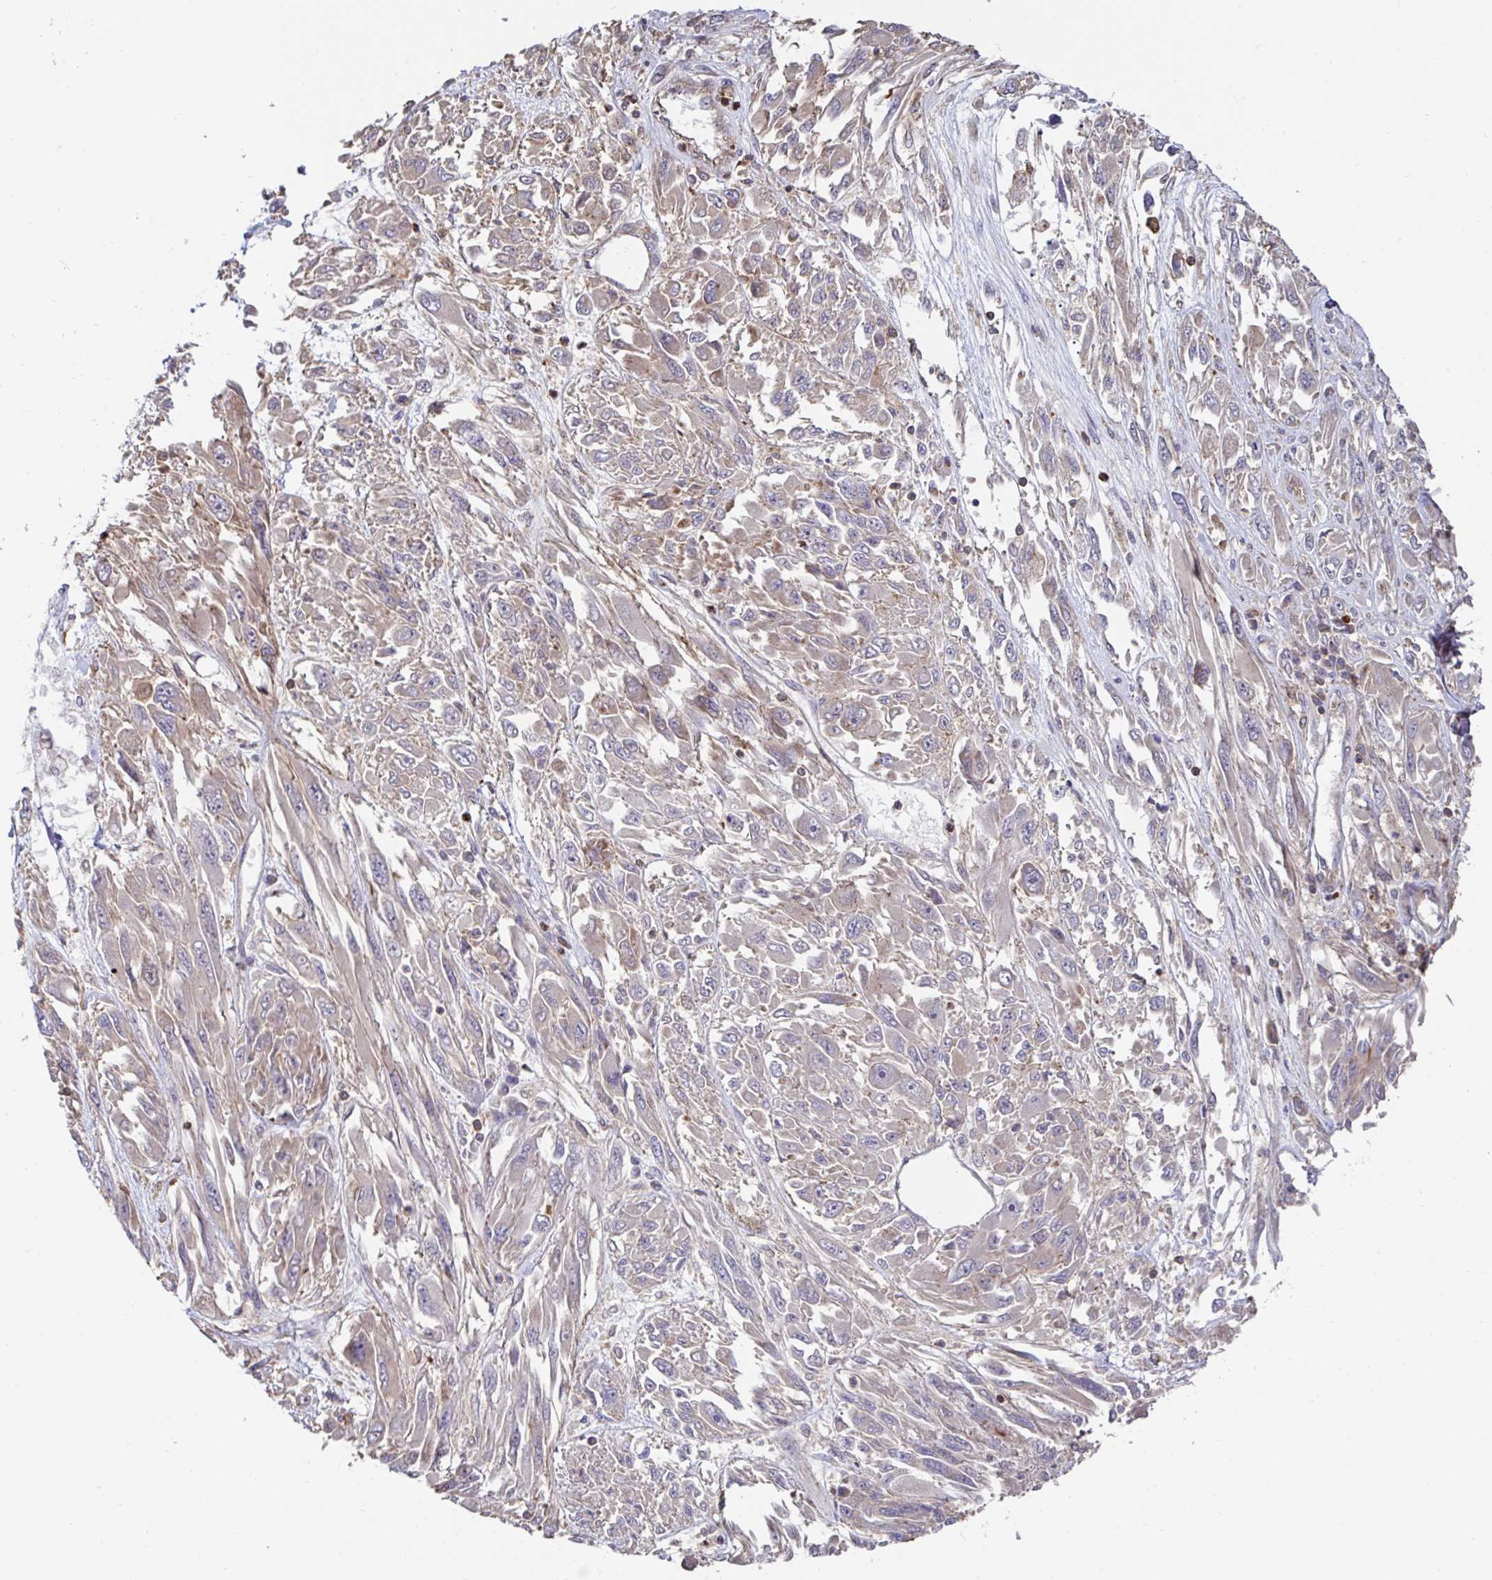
{"staining": {"intensity": "weak", "quantity": "<25%", "location": "cytoplasmic/membranous"}, "tissue": "melanoma", "cell_type": "Tumor cells", "image_type": "cancer", "snomed": [{"axis": "morphology", "description": "Malignant melanoma, NOS"}, {"axis": "topography", "description": "Skin"}], "caption": "Tumor cells show no significant staining in melanoma. (Brightfield microscopy of DAB (3,3'-diaminobenzidine) immunohistochemistry (IHC) at high magnification).", "gene": "DZANK1", "patient": {"sex": "female", "age": 91}}